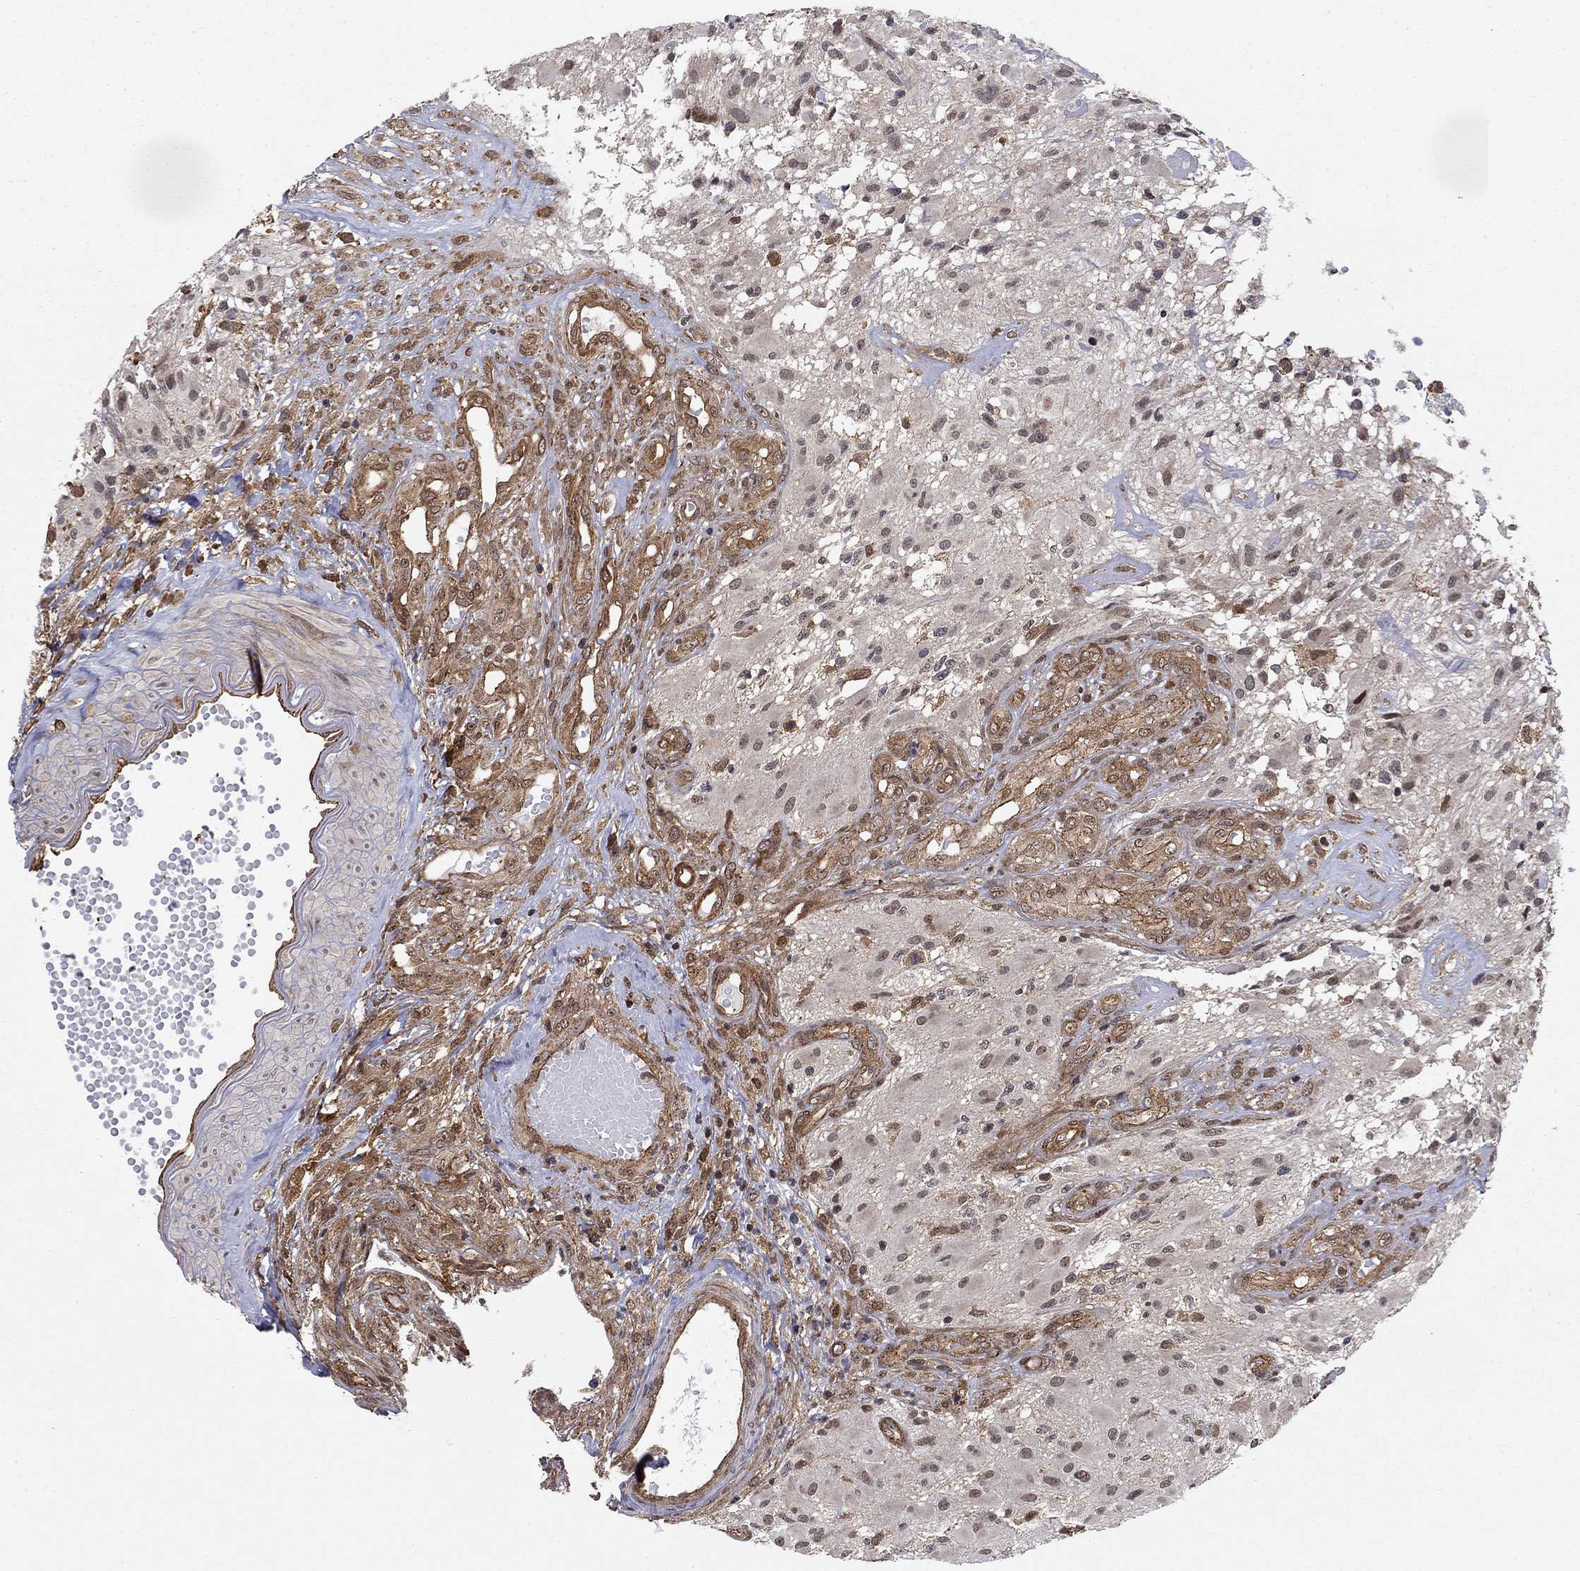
{"staining": {"intensity": "moderate", "quantity": "25%-75%", "location": "cytoplasmic/membranous,nuclear"}, "tissue": "glioma", "cell_type": "Tumor cells", "image_type": "cancer", "snomed": [{"axis": "morphology", "description": "Glioma, malignant, High grade"}, {"axis": "topography", "description": "Brain"}], "caption": "High-power microscopy captured an immunohistochemistry histopathology image of glioma, revealing moderate cytoplasmic/membranous and nuclear staining in about 25%-75% of tumor cells.", "gene": "TDP1", "patient": {"sex": "female", "age": 63}}